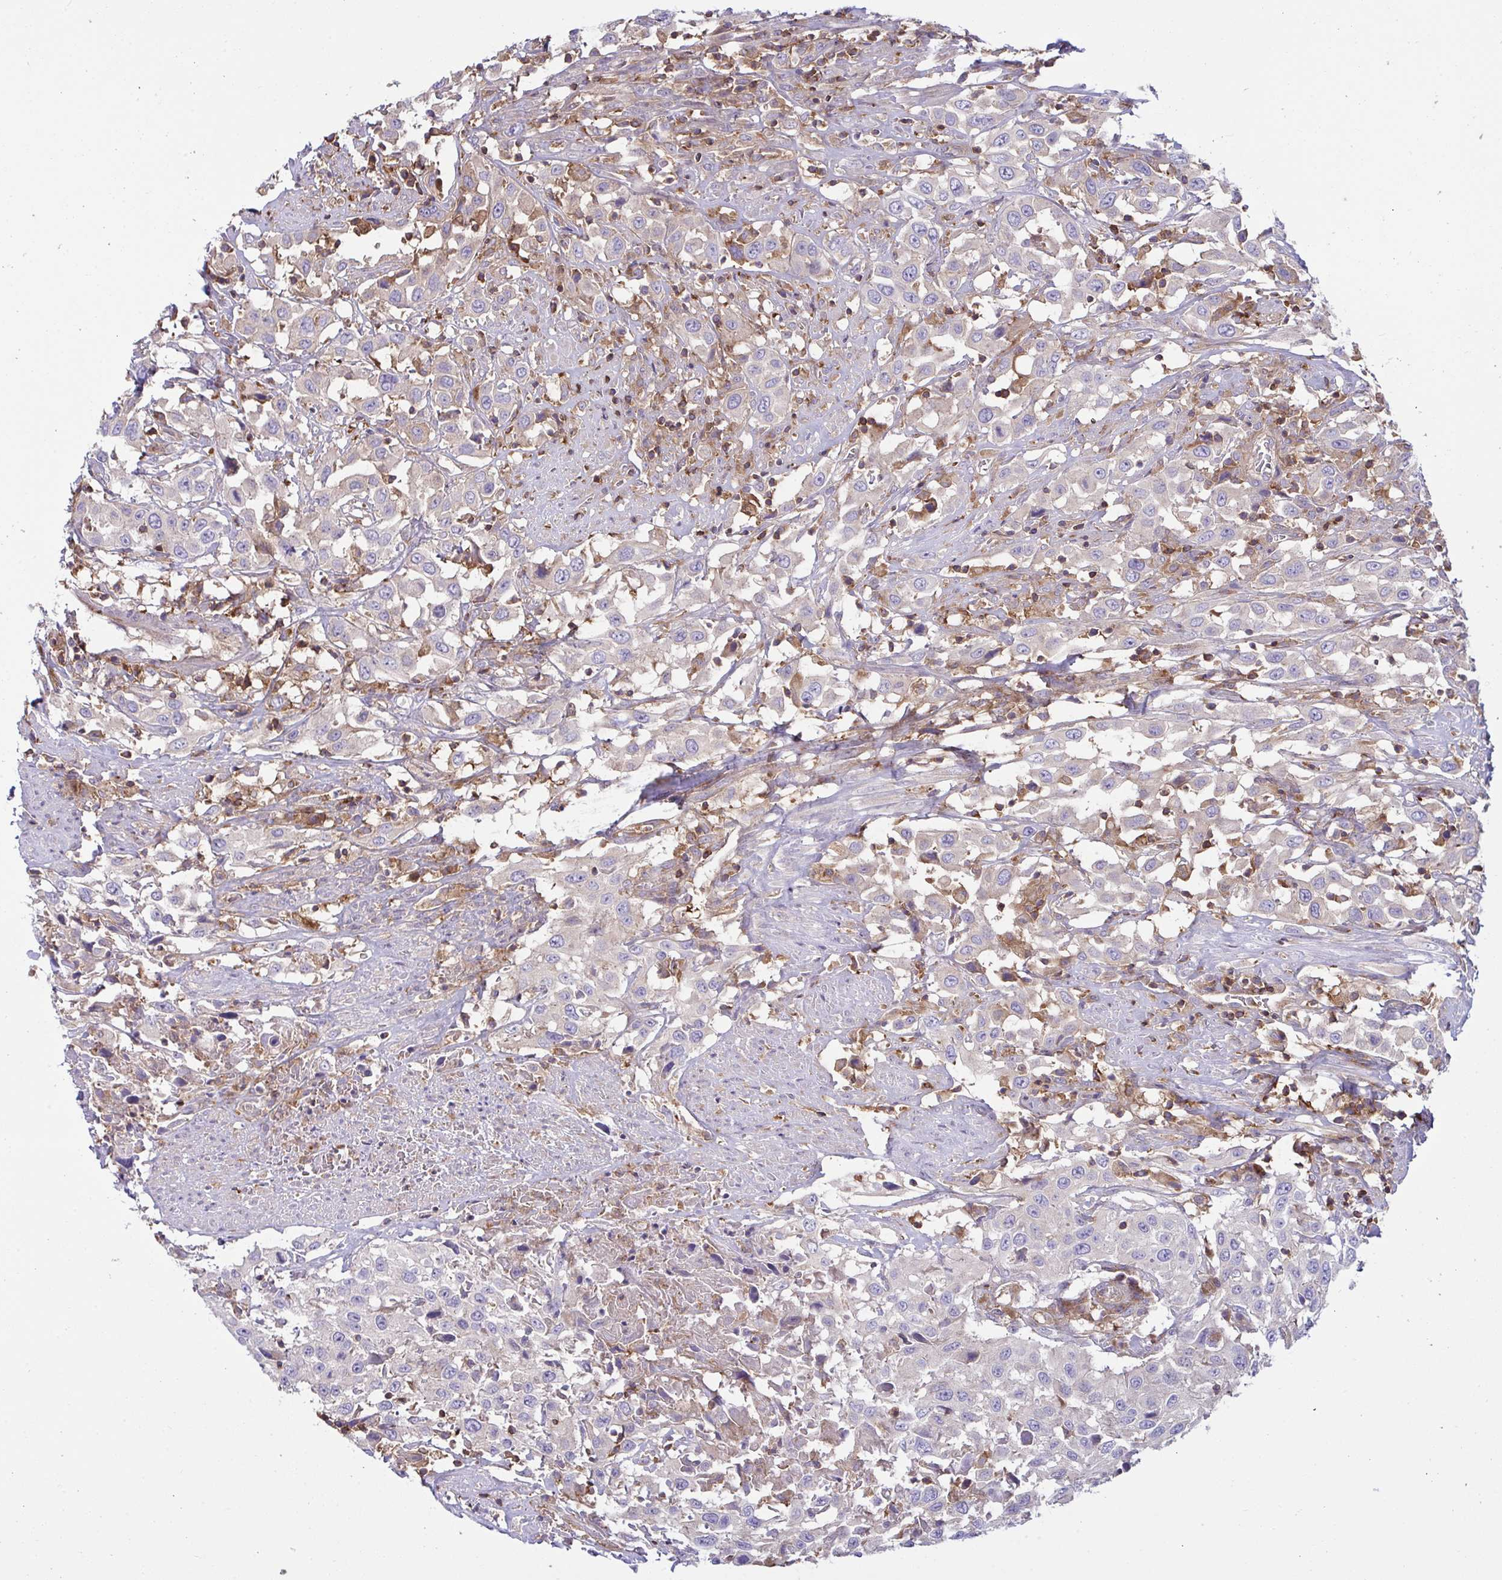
{"staining": {"intensity": "negative", "quantity": "none", "location": "none"}, "tissue": "urothelial cancer", "cell_type": "Tumor cells", "image_type": "cancer", "snomed": [{"axis": "morphology", "description": "Urothelial carcinoma, High grade"}, {"axis": "topography", "description": "Urinary bladder"}], "caption": "High magnification brightfield microscopy of high-grade urothelial carcinoma stained with DAB (3,3'-diaminobenzidine) (brown) and counterstained with hematoxylin (blue): tumor cells show no significant positivity.", "gene": "TSC22D3", "patient": {"sex": "male", "age": 61}}